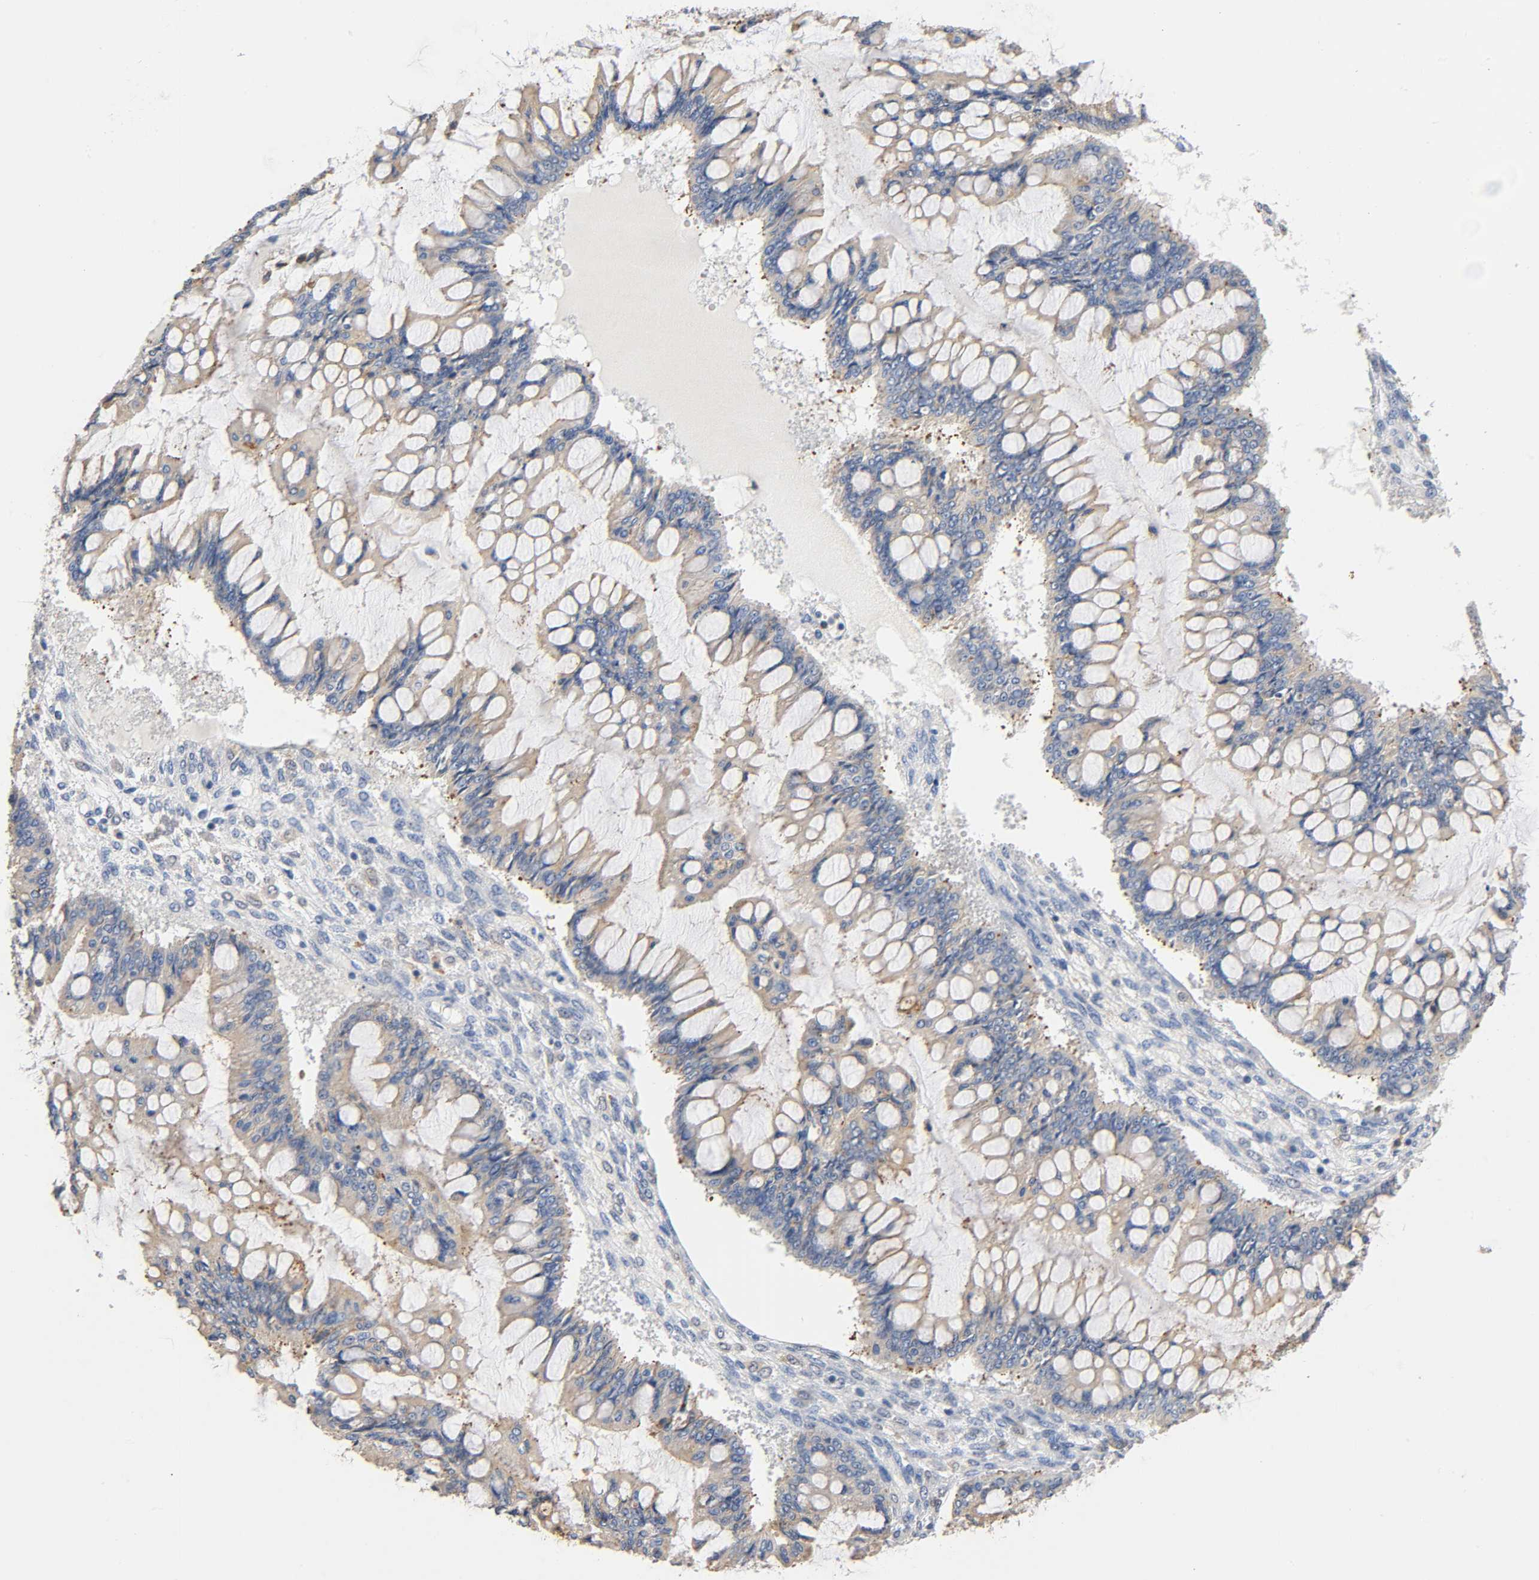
{"staining": {"intensity": "weak", "quantity": "25%-75%", "location": "cytoplasmic/membranous"}, "tissue": "ovarian cancer", "cell_type": "Tumor cells", "image_type": "cancer", "snomed": [{"axis": "morphology", "description": "Cystadenocarcinoma, mucinous, NOS"}, {"axis": "topography", "description": "Ovary"}], "caption": "Protein staining exhibits weak cytoplasmic/membranous staining in approximately 25%-75% of tumor cells in ovarian mucinous cystadenocarcinoma.", "gene": "UCKL1", "patient": {"sex": "female", "age": 73}}